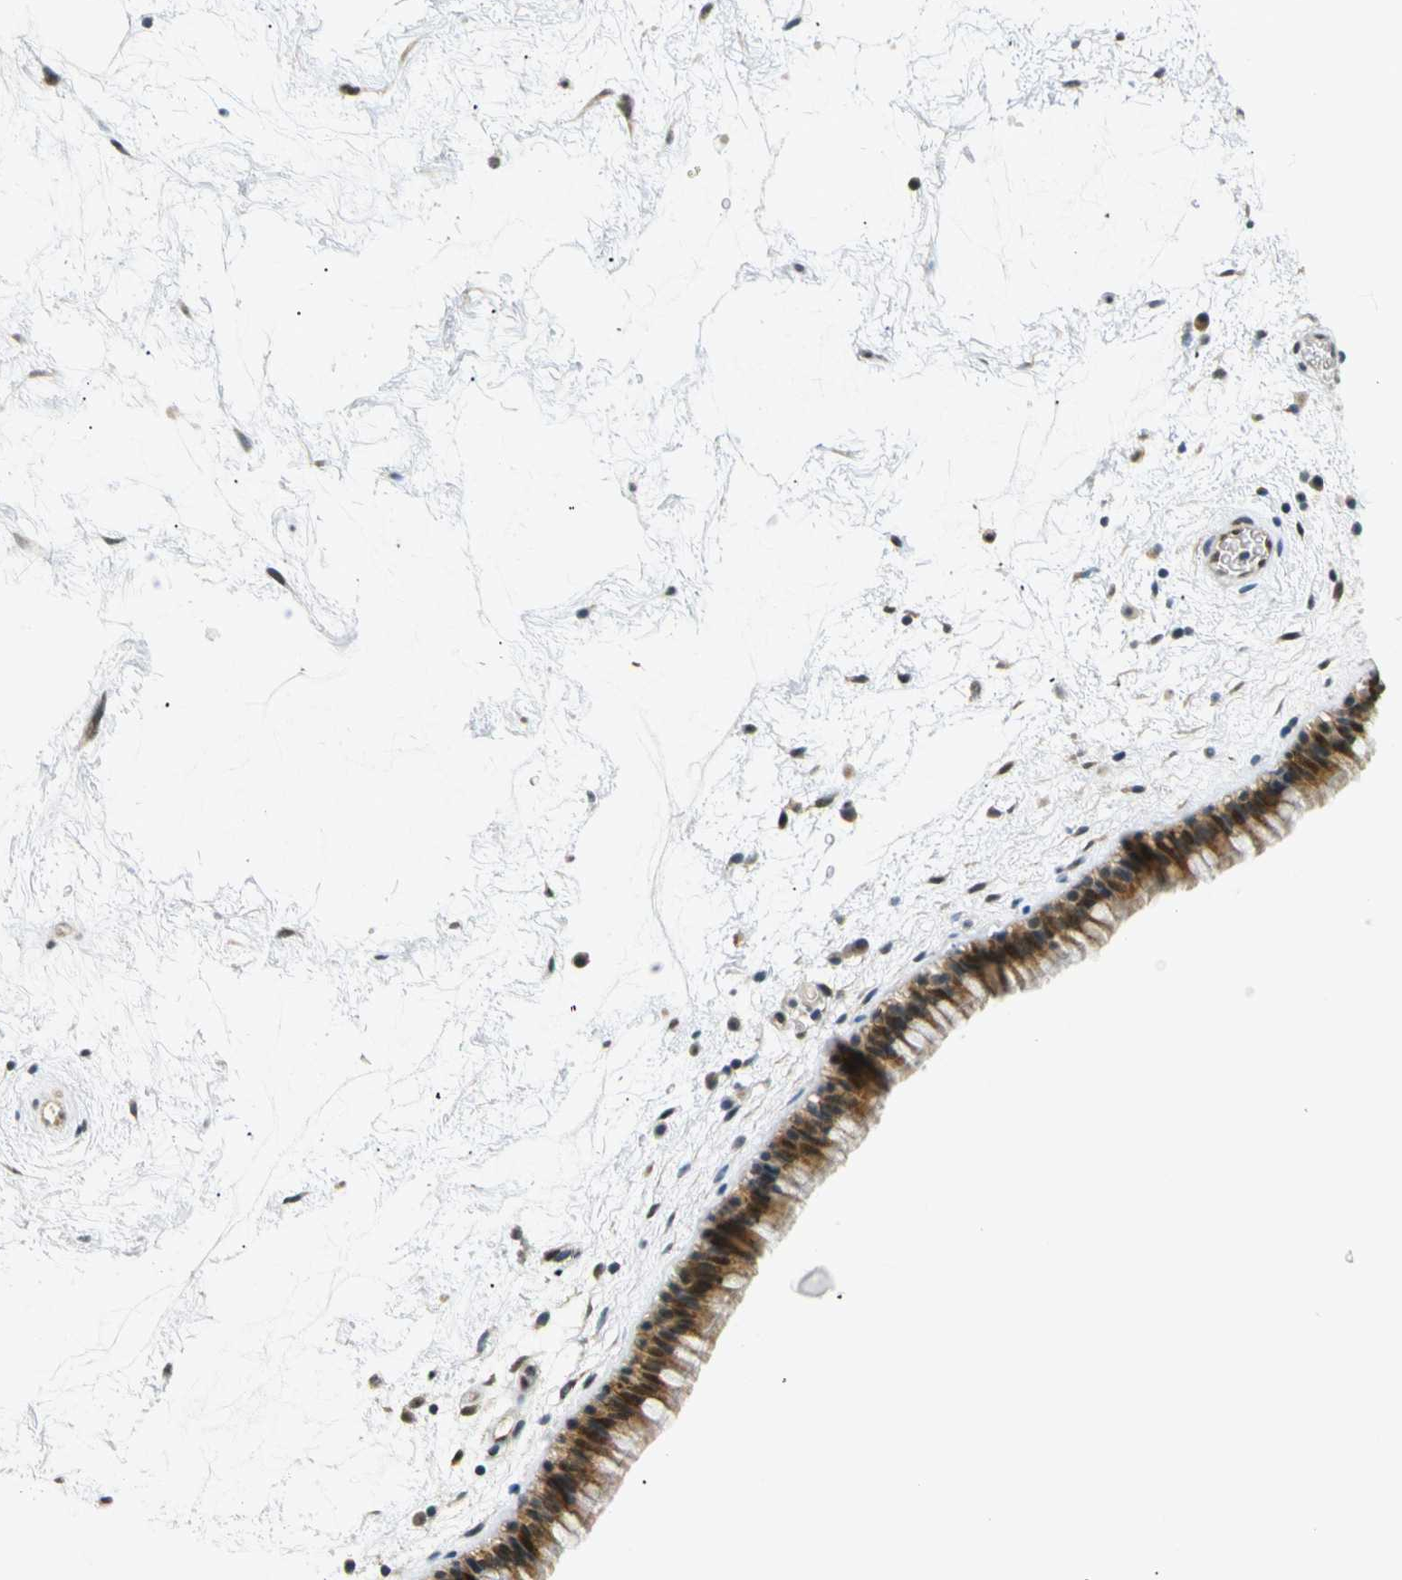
{"staining": {"intensity": "moderate", "quantity": ">75%", "location": "cytoplasmic/membranous,nuclear"}, "tissue": "nasopharynx", "cell_type": "Respiratory epithelial cells", "image_type": "normal", "snomed": [{"axis": "morphology", "description": "Normal tissue, NOS"}, {"axis": "morphology", "description": "Inflammation, NOS"}, {"axis": "topography", "description": "Nasopharynx"}], "caption": "DAB (3,3'-diaminobenzidine) immunohistochemical staining of benign nasopharynx reveals moderate cytoplasmic/membranous,nuclear protein expression in approximately >75% of respiratory epithelial cells. Nuclei are stained in blue.", "gene": "SKP1", "patient": {"sex": "male", "age": 48}}